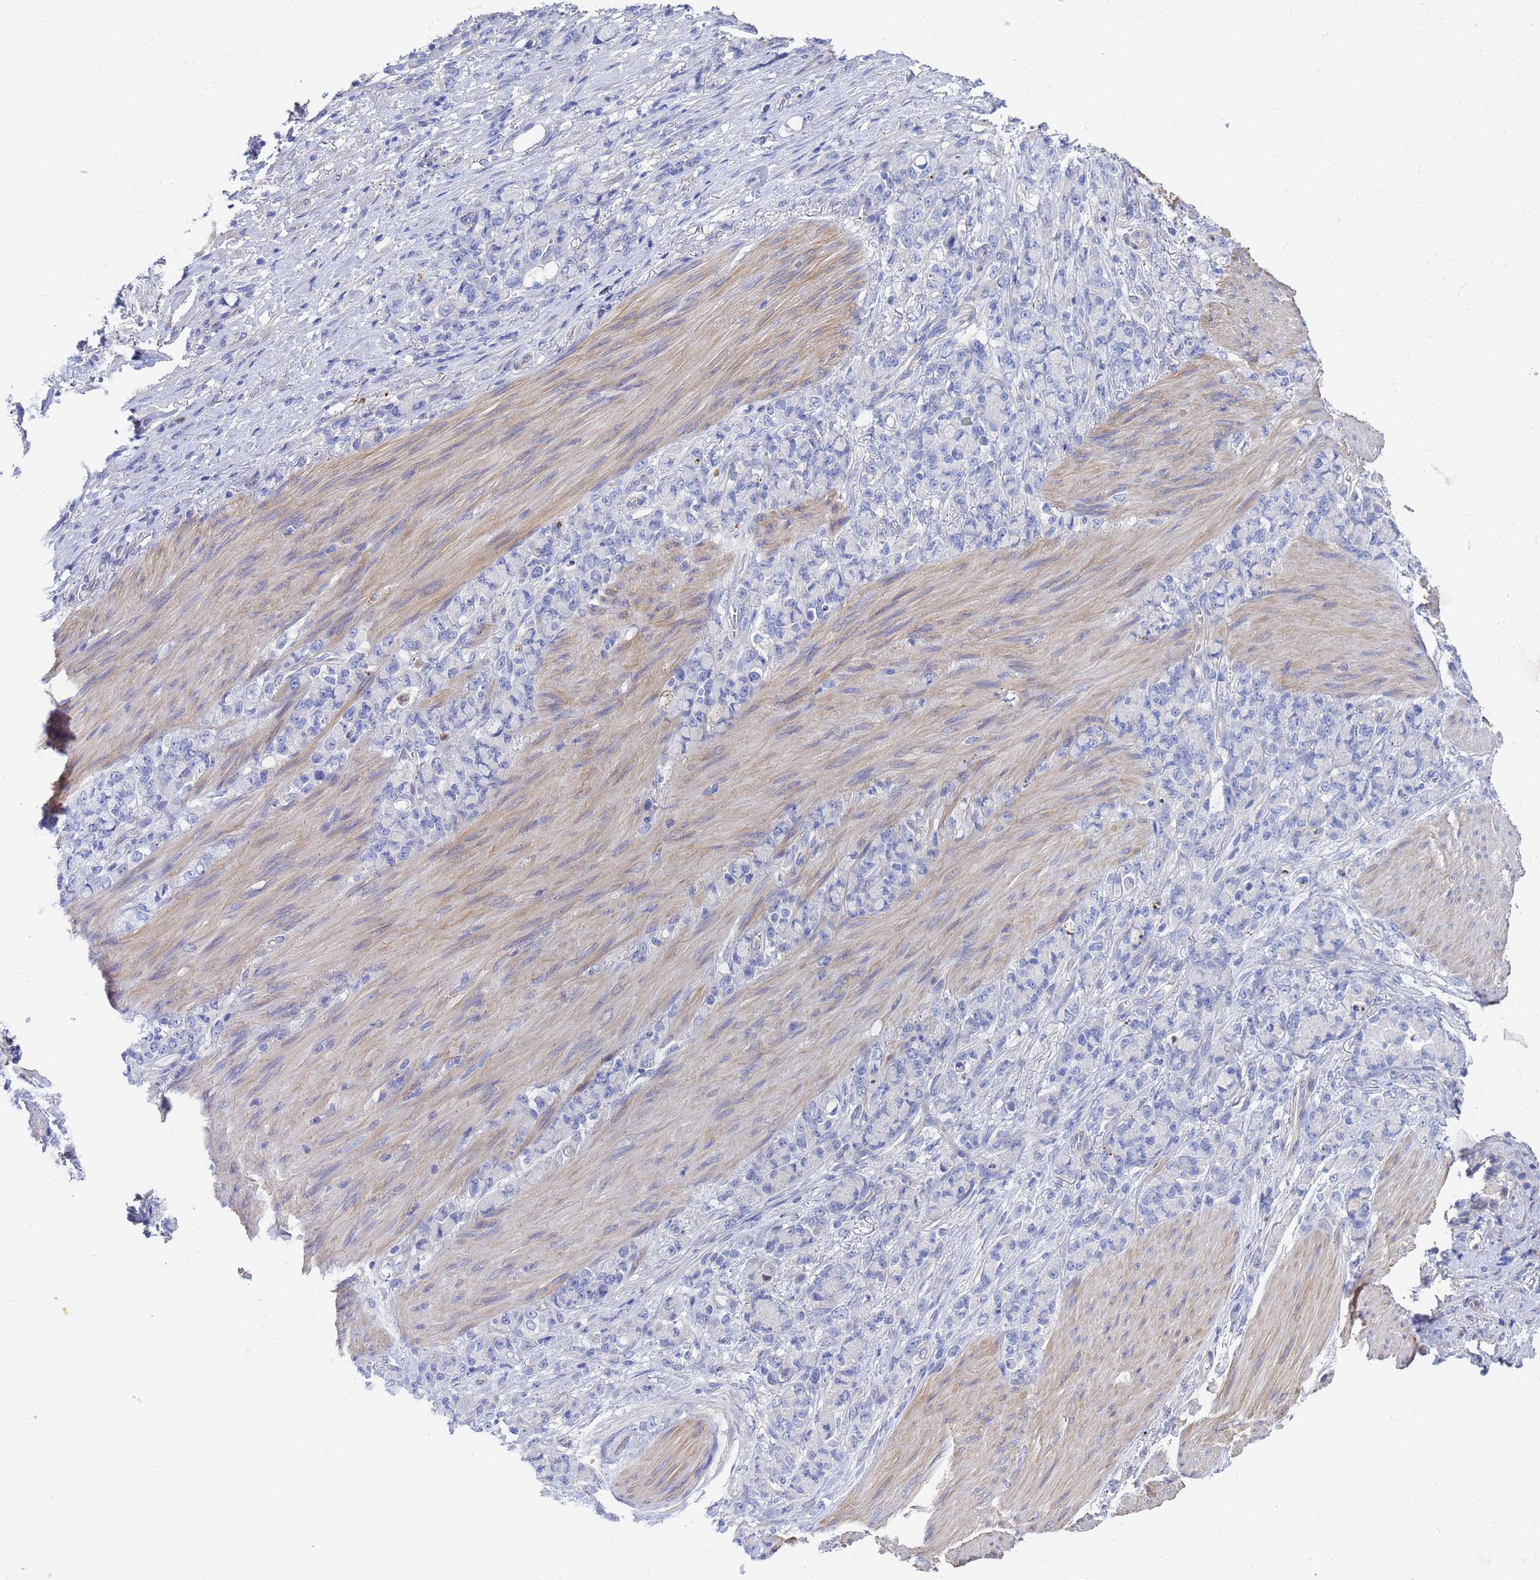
{"staining": {"intensity": "negative", "quantity": "none", "location": "none"}, "tissue": "stomach cancer", "cell_type": "Tumor cells", "image_type": "cancer", "snomed": [{"axis": "morphology", "description": "Normal tissue, NOS"}, {"axis": "morphology", "description": "Adenocarcinoma, NOS"}, {"axis": "topography", "description": "Stomach"}], "caption": "Immunohistochemistry (IHC) image of neoplastic tissue: stomach cancer stained with DAB demonstrates no significant protein expression in tumor cells. The staining was performed using DAB to visualize the protein expression in brown, while the nuclei were stained in blue with hematoxylin (Magnification: 20x).", "gene": "LBX2", "patient": {"sex": "female", "age": 79}}